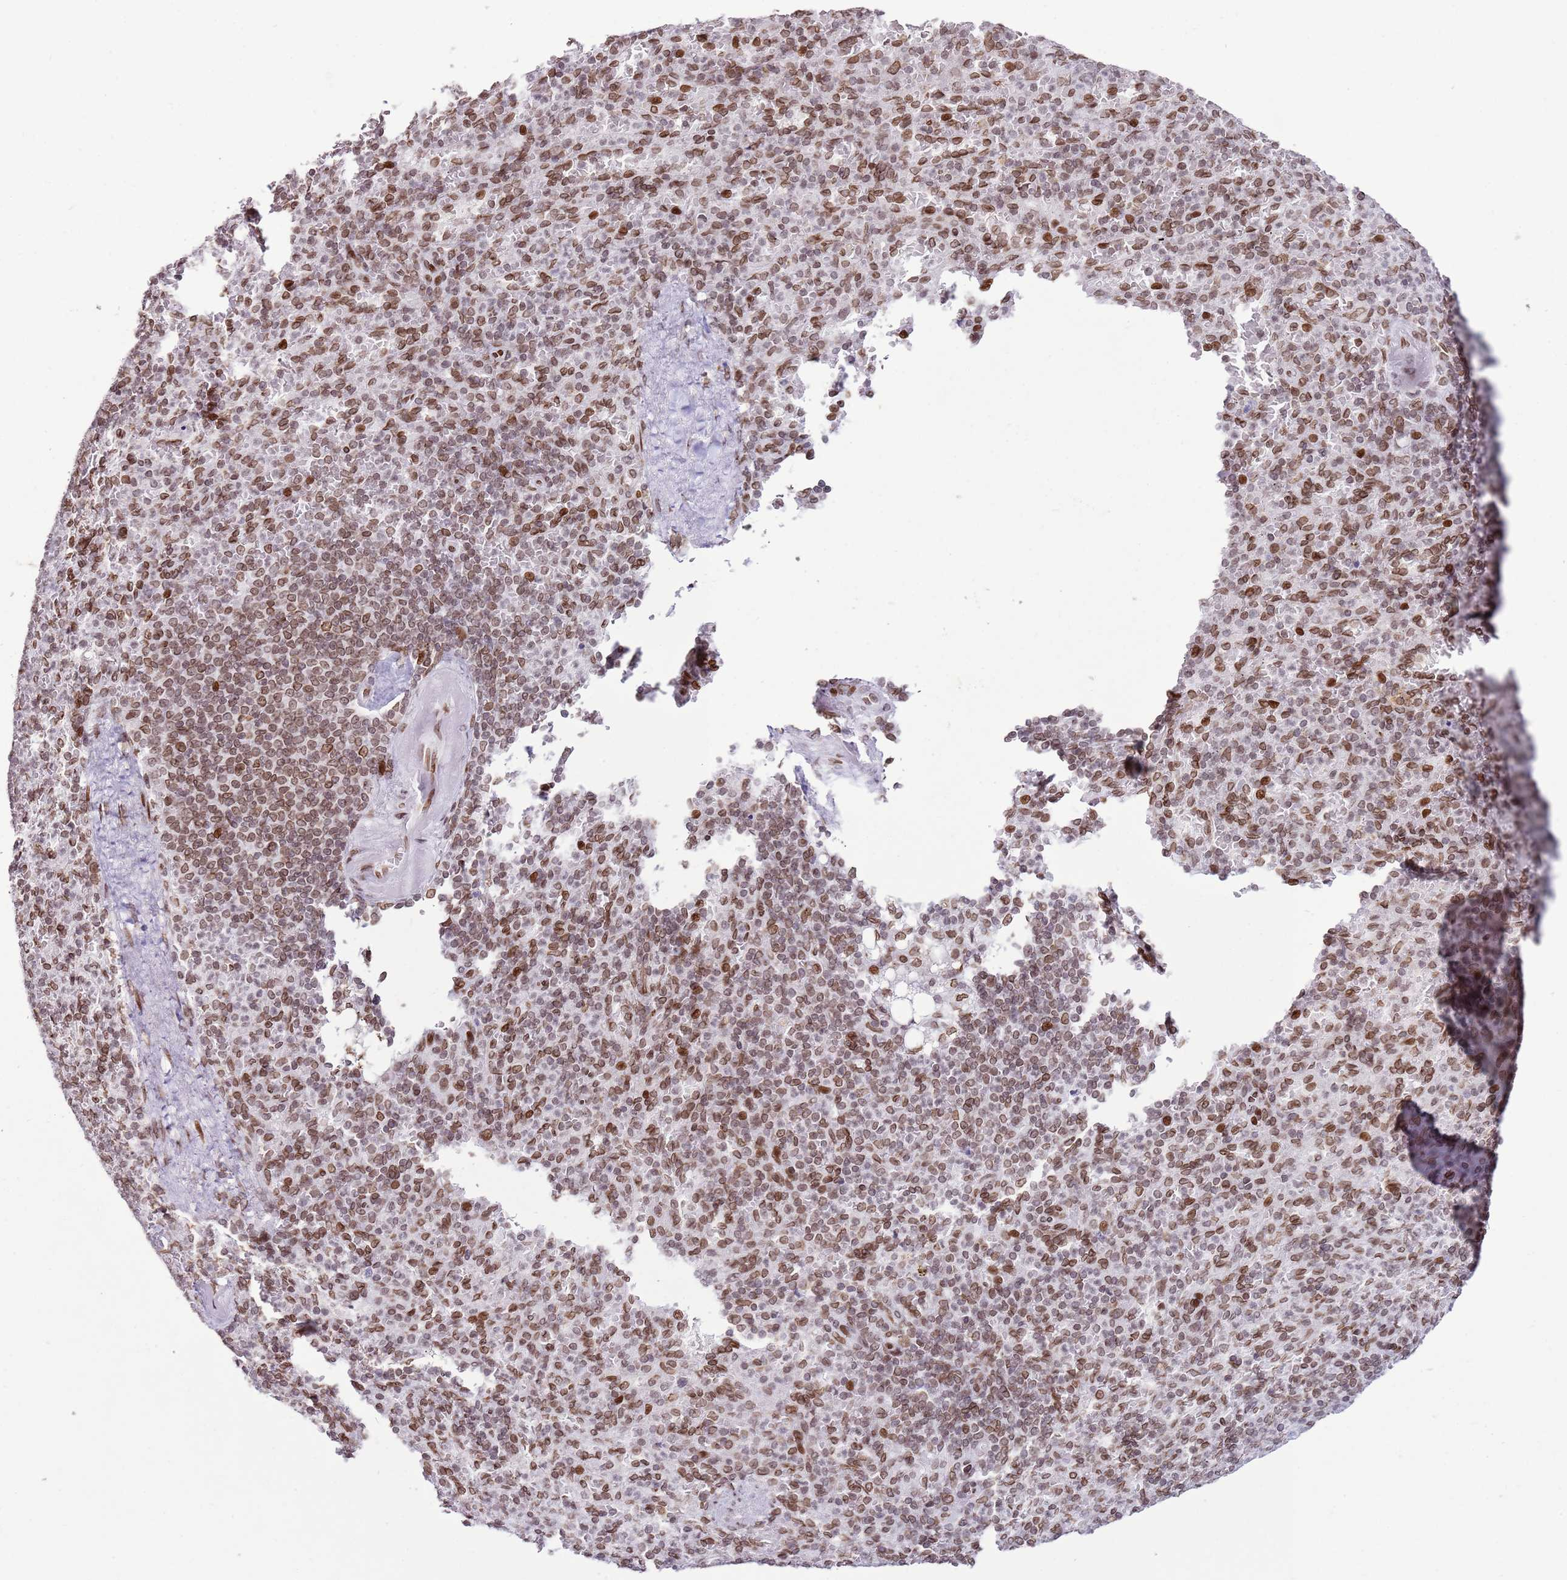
{"staining": {"intensity": "moderate", "quantity": ">75%", "location": "cytoplasmic/membranous,nuclear"}, "tissue": "spleen", "cell_type": "Cells in red pulp", "image_type": "normal", "snomed": [{"axis": "morphology", "description": "Normal tissue, NOS"}, {"axis": "topography", "description": "Spleen"}], "caption": "Human spleen stained with a brown dye demonstrates moderate cytoplasmic/membranous,nuclear positive expression in about >75% of cells in red pulp.", "gene": "POU6F1", "patient": {"sex": "female", "age": 74}}